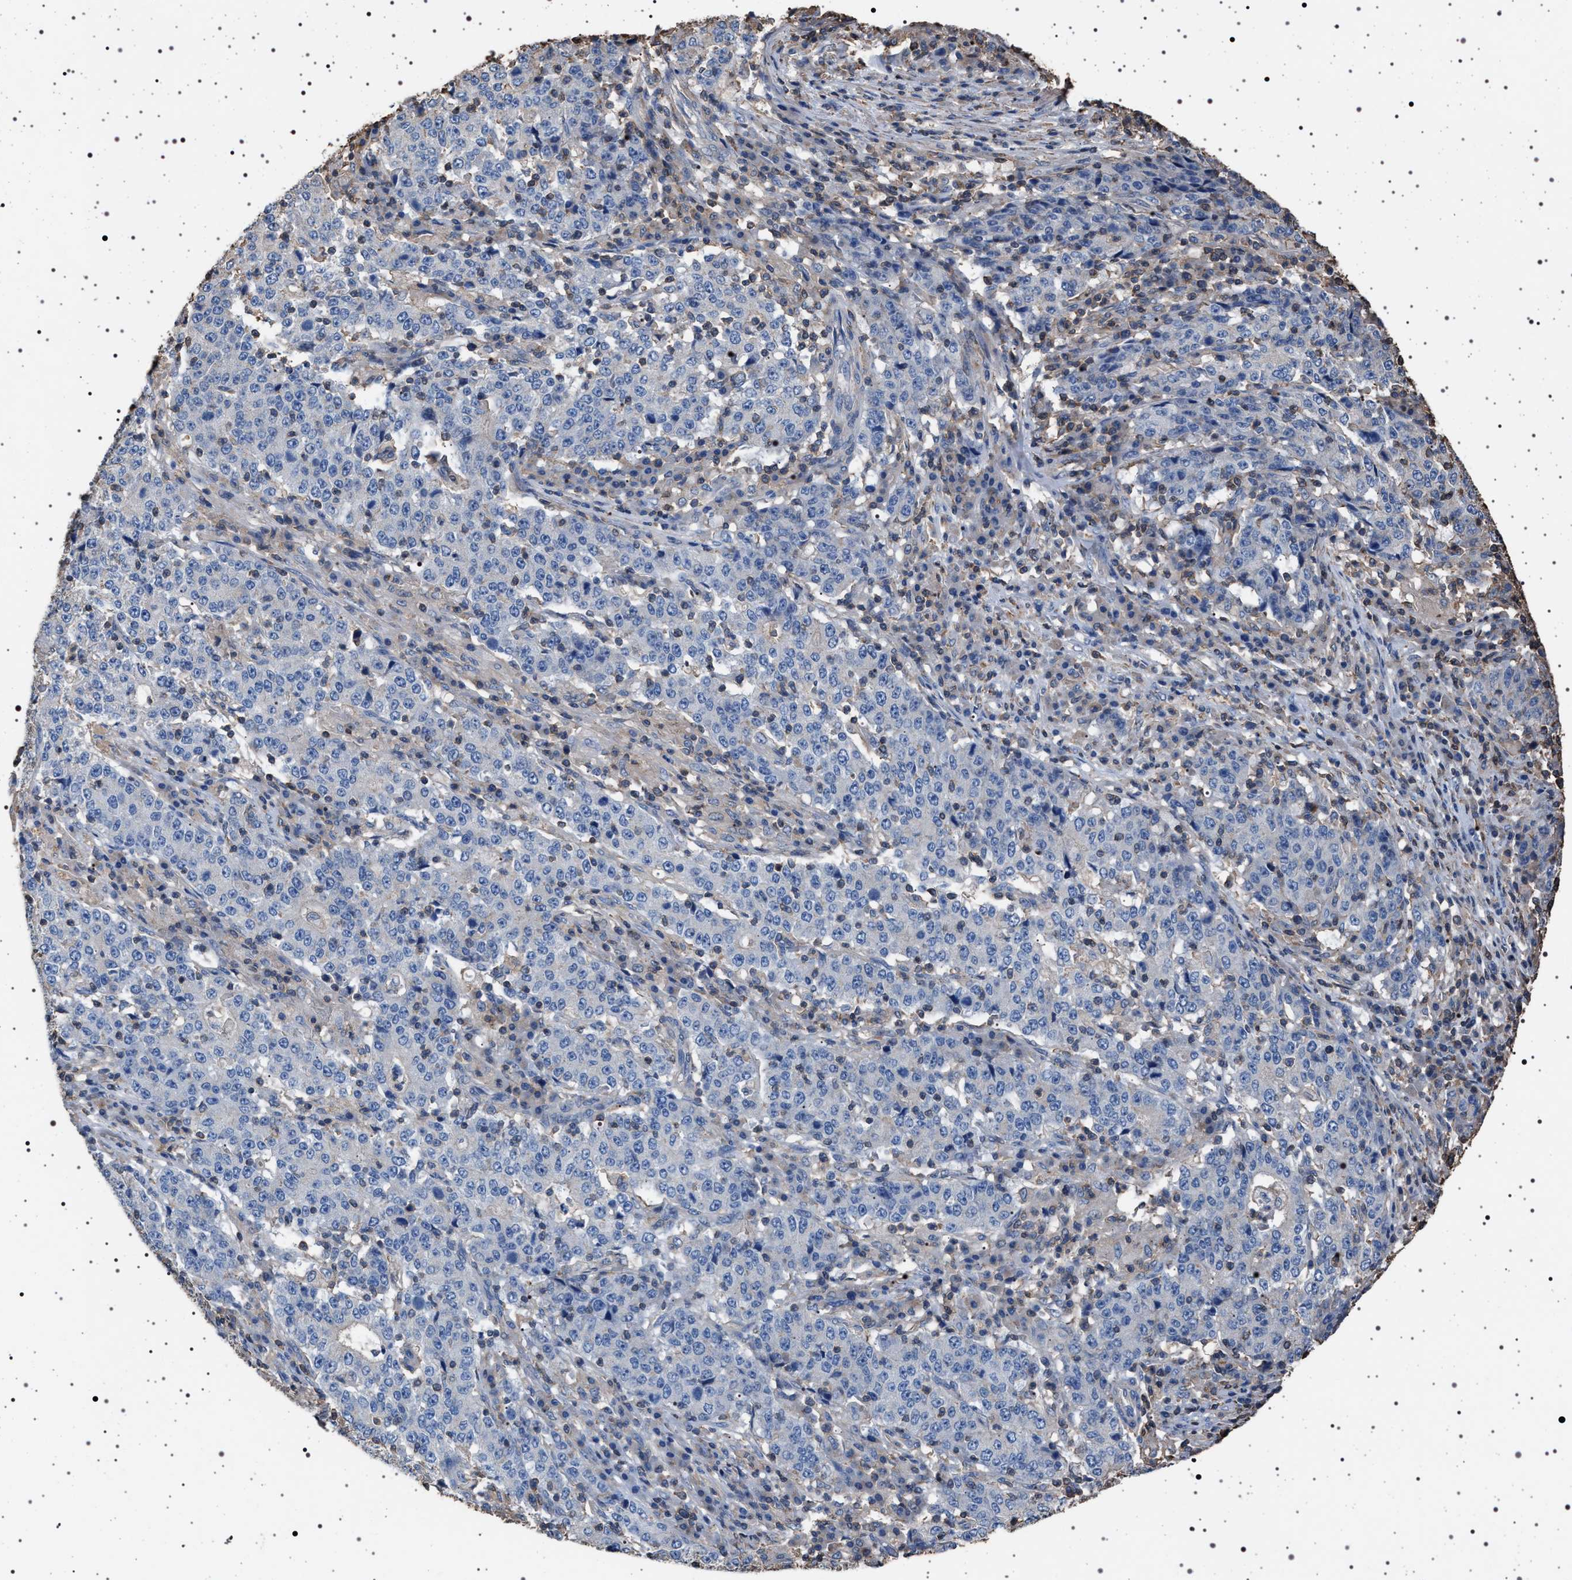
{"staining": {"intensity": "negative", "quantity": "none", "location": "none"}, "tissue": "stomach cancer", "cell_type": "Tumor cells", "image_type": "cancer", "snomed": [{"axis": "morphology", "description": "Adenocarcinoma, NOS"}, {"axis": "topography", "description": "Stomach"}], "caption": "Immunohistochemical staining of human stomach adenocarcinoma demonstrates no significant positivity in tumor cells.", "gene": "SMAP2", "patient": {"sex": "male", "age": 59}}